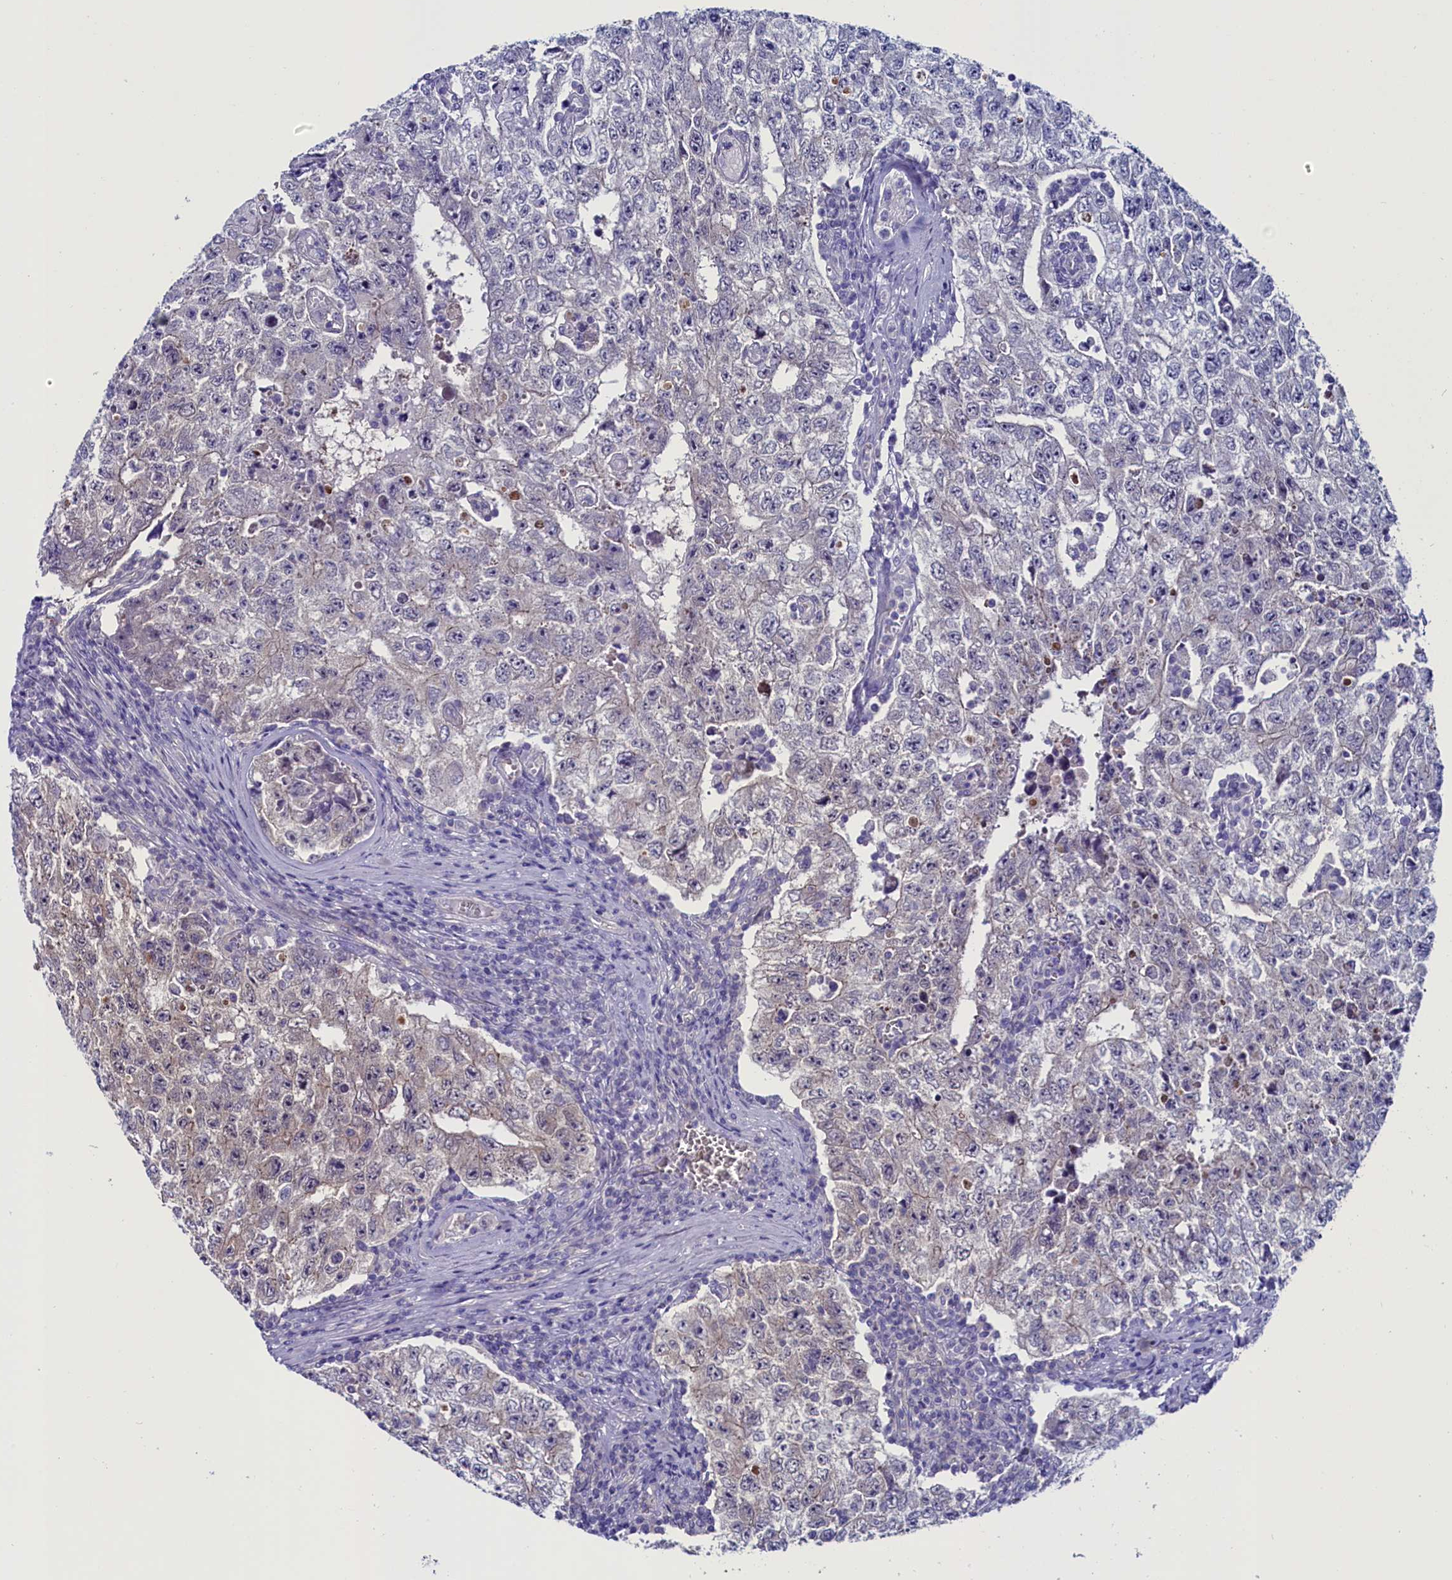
{"staining": {"intensity": "weak", "quantity": "<25%", "location": "cytoplasmic/membranous"}, "tissue": "testis cancer", "cell_type": "Tumor cells", "image_type": "cancer", "snomed": [{"axis": "morphology", "description": "Carcinoma, Embryonal, NOS"}, {"axis": "topography", "description": "Testis"}], "caption": "A high-resolution micrograph shows IHC staining of embryonal carcinoma (testis), which demonstrates no significant expression in tumor cells.", "gene": "CIAPIN1", "patient": {"sex": "male", "age": 17}}